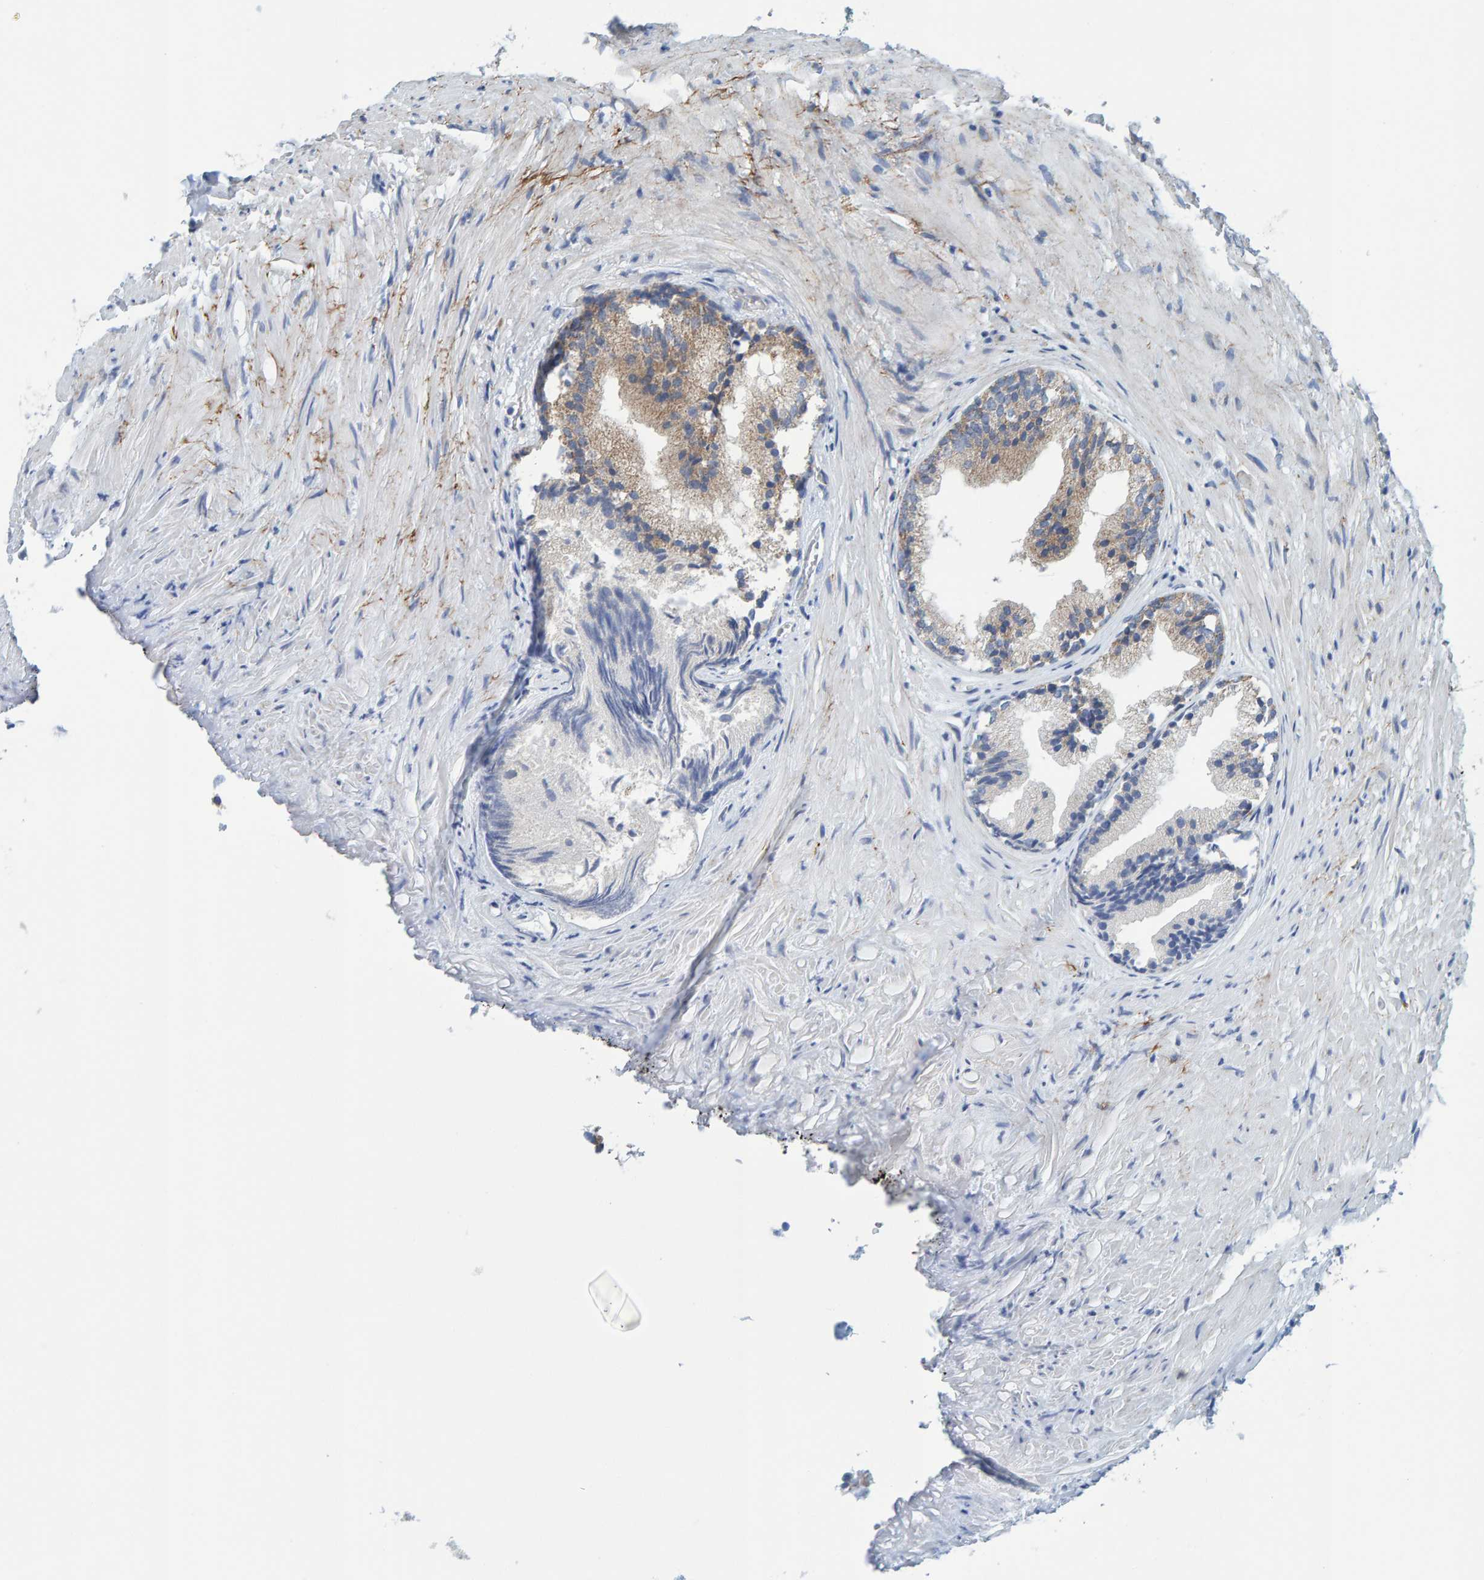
{"staining": {"intensity": "moderate", "quantity": "25%-75%", "location": "cytoplasmic/membranous"}, "tissue": "prostate", "cell_type": "Glandular cells", "image_type": "normal", "snomed": [{"axis": "morphology", "description": "Normal tissue, NOS"}, {"axis": "topography", "description": "Prostate"}], "caption": "Immunohistochemical staining of benign prostate reveals moderate cytoplasmic/membranous protein positivity in about 25%-75% of glandular cells.", "gene": "MRPS7", "patient": {"sex": "male", "age": 76}}